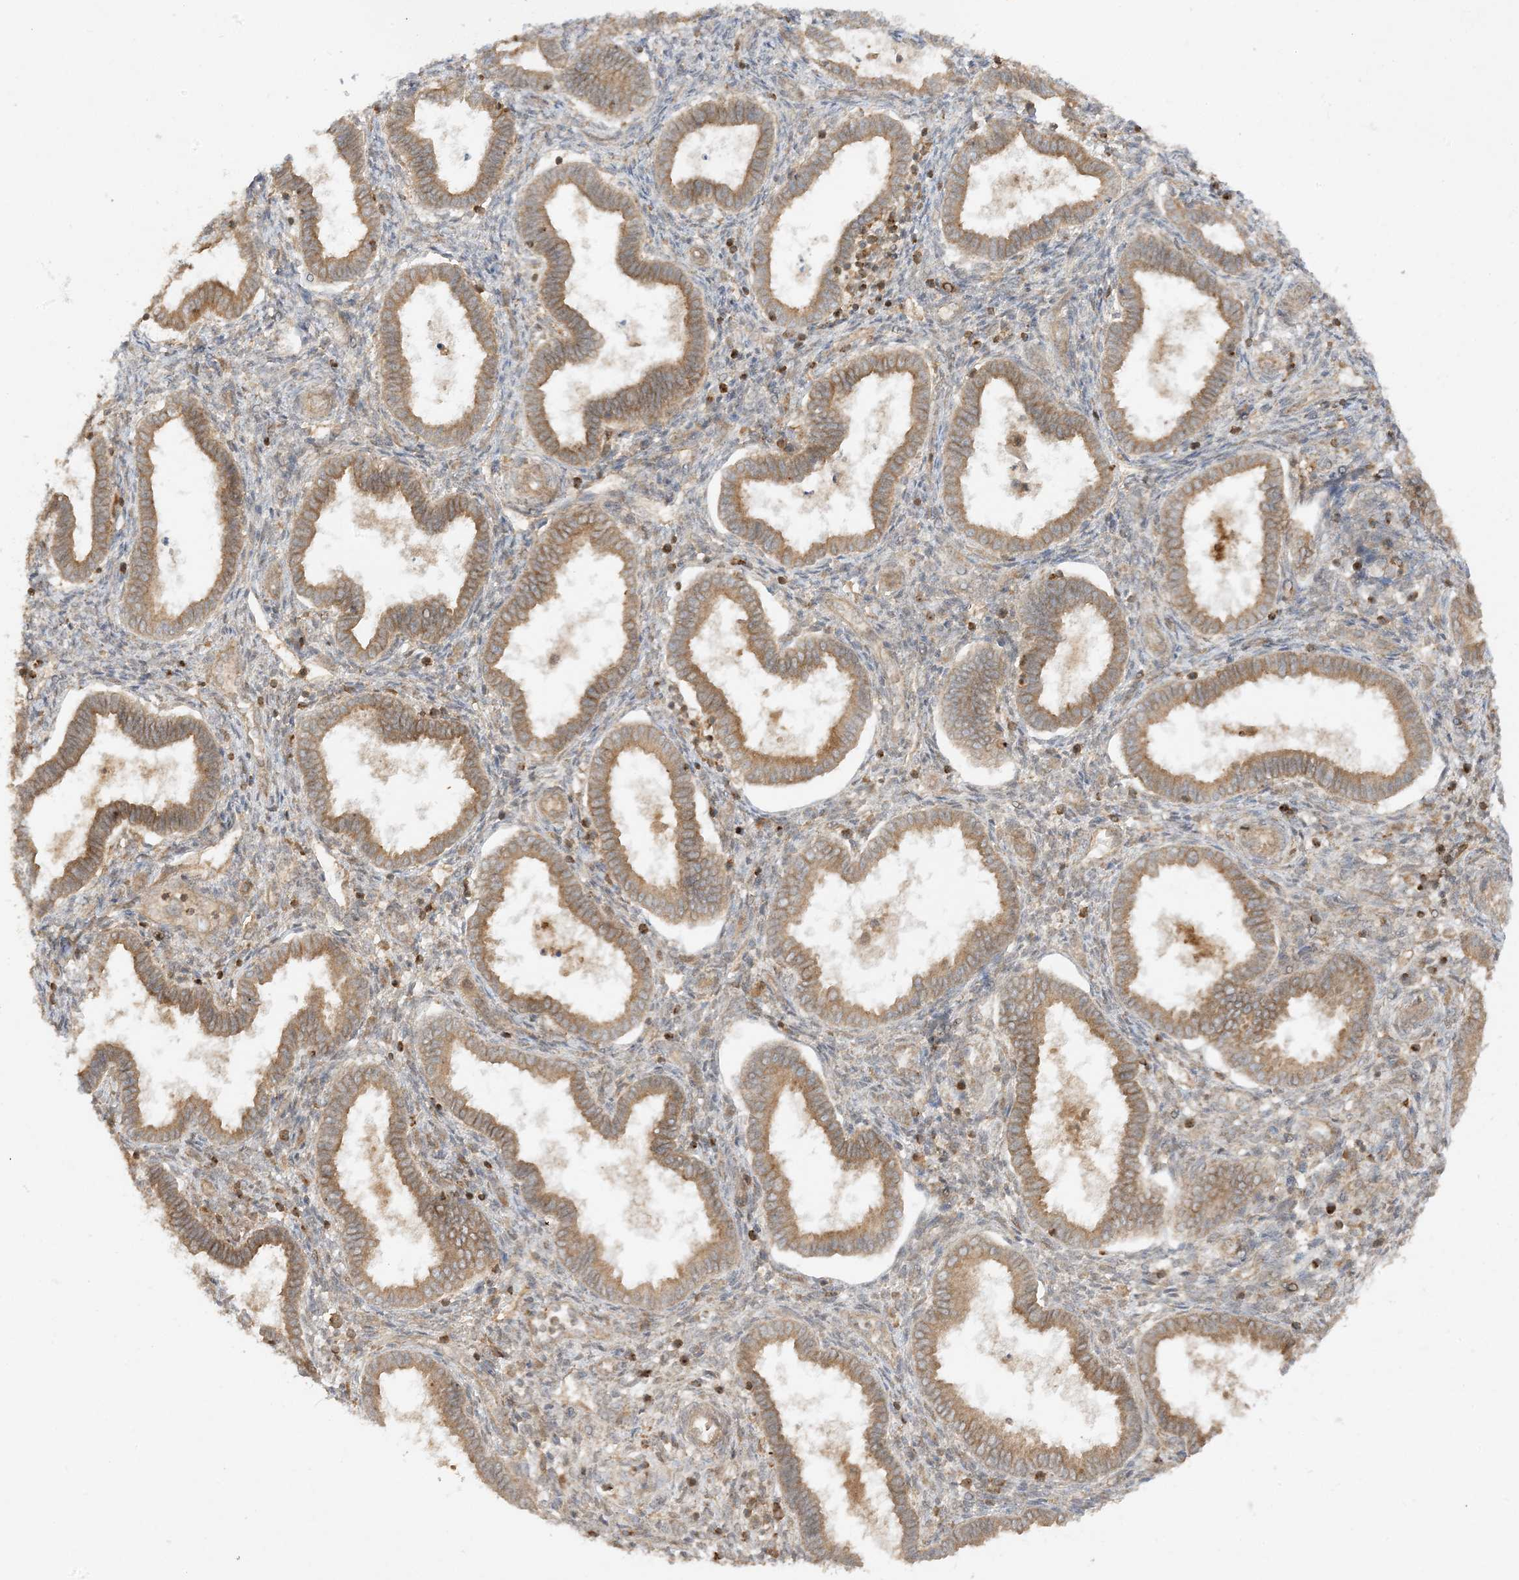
{"staining": {"intensity": "negative", "quantity": "none", "location": "none"}, "tissue": "endometrium", "cell_type": "Cells in endometrial stroma", "image_type": "normal", "snomed": [{"axis": "morphology", "description": "Normal tissue, NOS"}, {"axis": "topography", "description": "Endometrium"}], "caption": "Endometrium stained for a protein using immunohistochemistry reveals no staining cells in endometrial stroma.", "gene": "XRN1", "patient": {"sex": "female", "age": 24}}